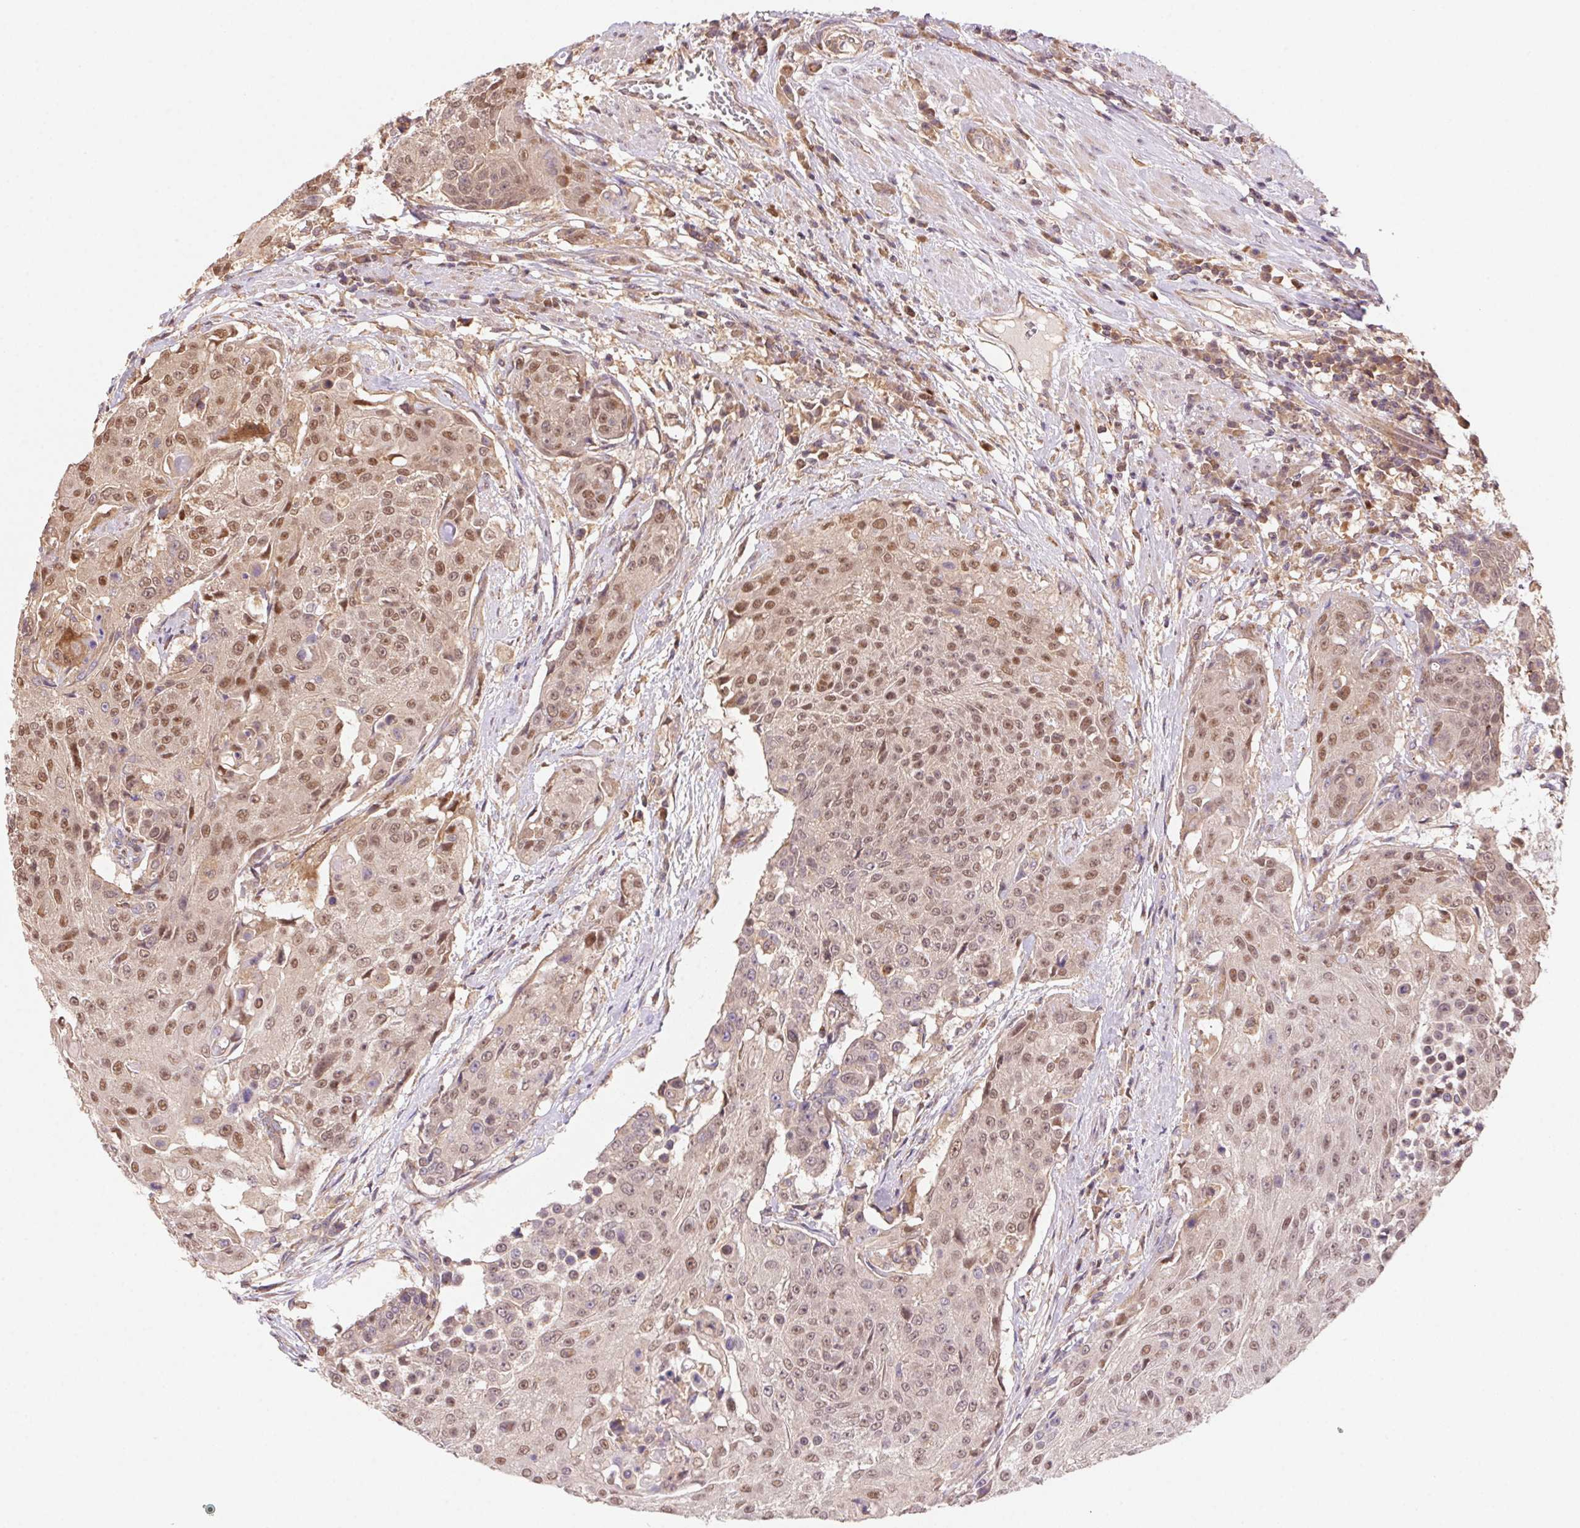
{"staining": {"intensity": "moderate", "quantity": ">75%", "location": "nuclear"}, "tissue": "urothelial cancer", "cell_type": "Tumor cells", "image_type": "cancer", "snomed": [{"axis": "morphology", "description": "Urothelial carcinoma, High grade"}, {"axis": "topography", "description": "Urinary bladder"}], "caption": "Urothelial cancer stained with IHC reveals moderate nuclear staining in approximately >75% of tumor cells. Nuclei are stained in blue.", "gene": "MEX3D", "patient": {"sex": "female", "age": 63}}